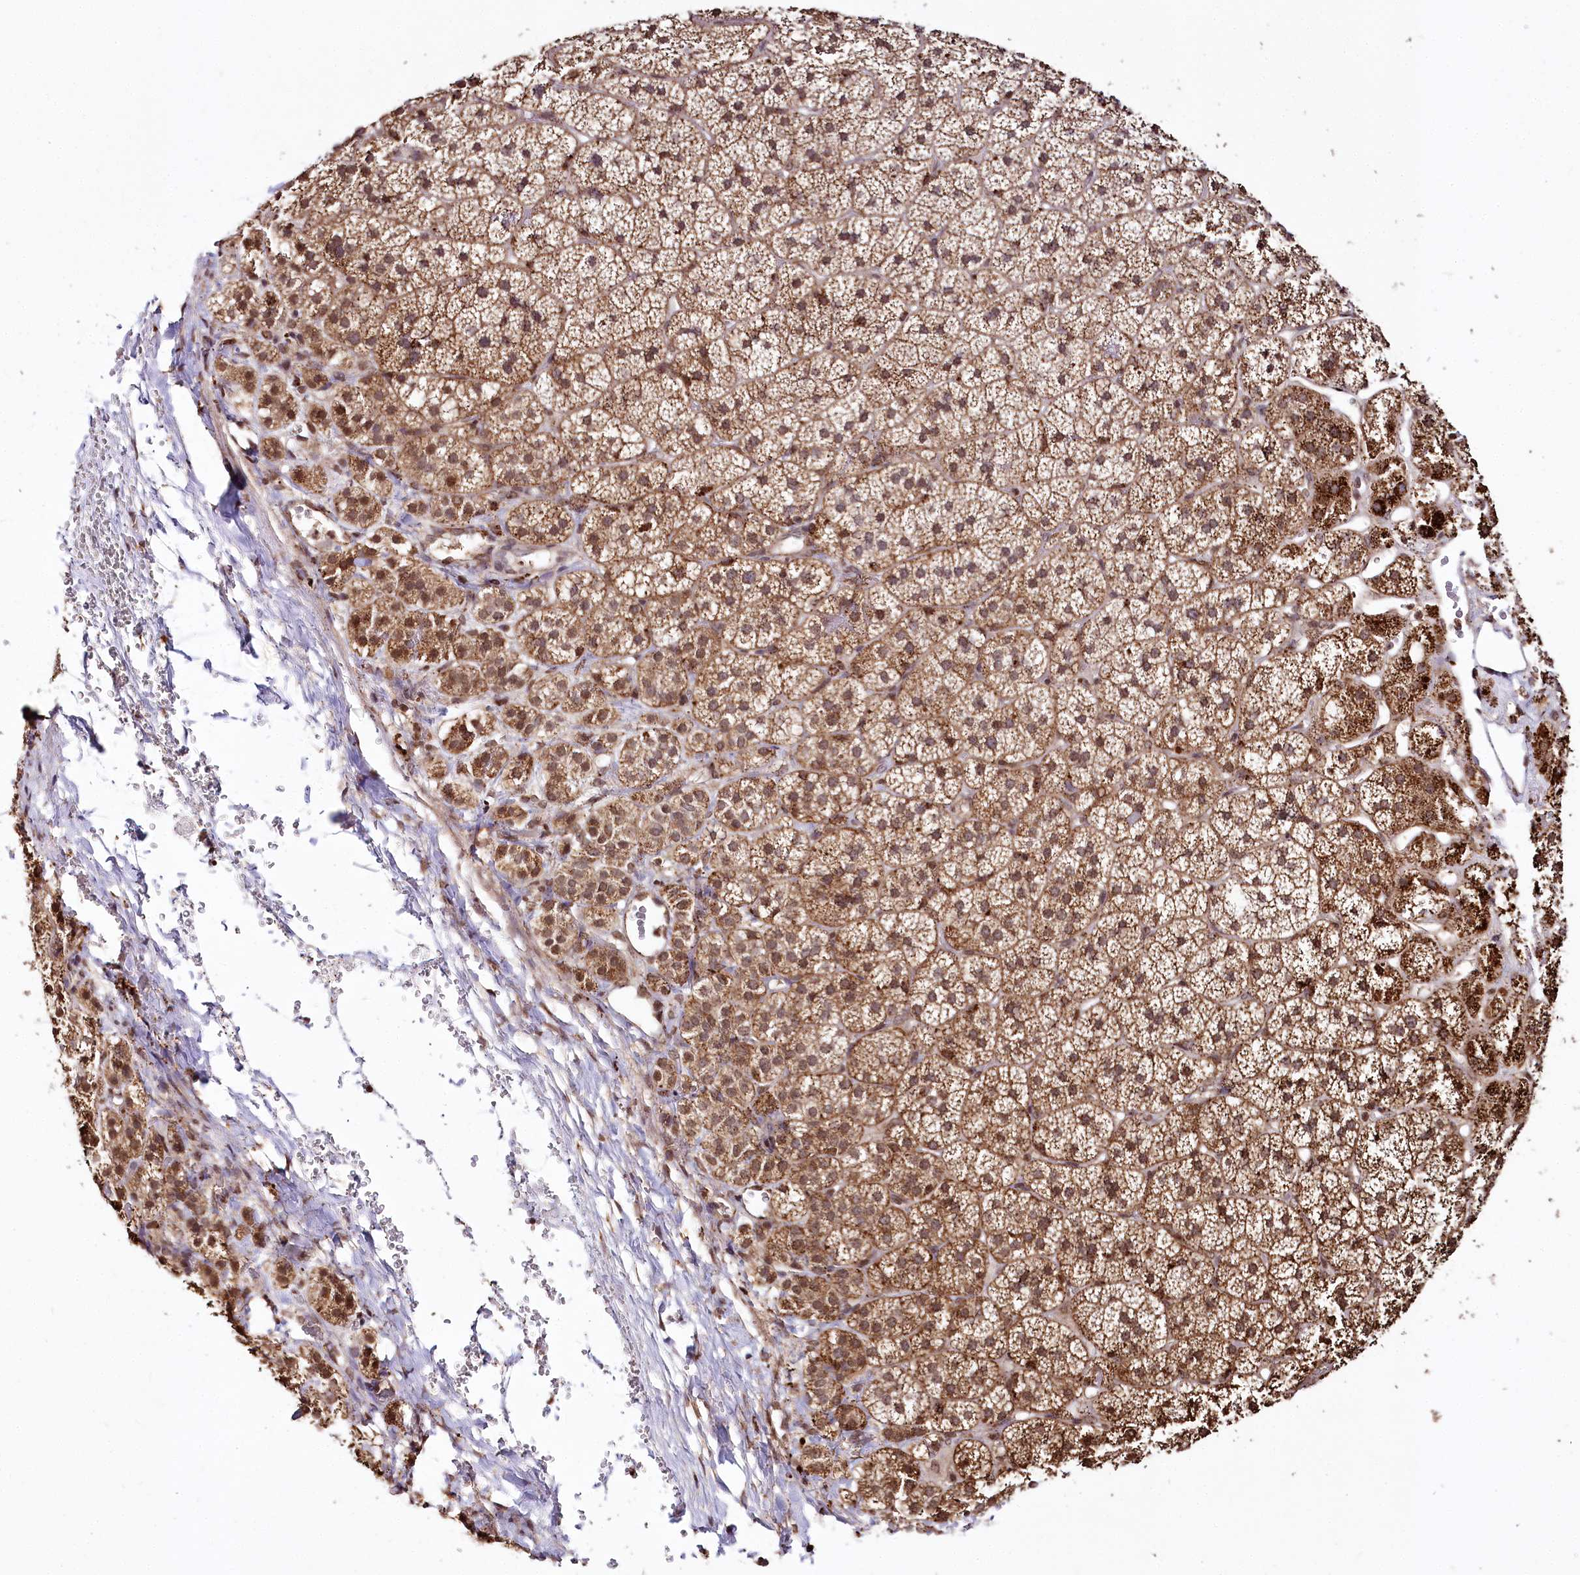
{"staining": {"intensity": "strong", "quantity": ">75%", "location": "cytoplasmic/membranous"}, "tissue": "adrenal gland", "cell_type": "Glandular cells", "image_type": "normal", "snomed": [{"axis": "morphology", "description": "Normal tissue, NOS"}, {"axis": "topography", "description": "Adrenal gland"}], "caption": "This histopathology image demonstrates benign adrenal gland stained with immunohistochemistry (IHC) to label a protein in brown. The cytoplasmic/membranous of glandular cells show strong positivity for the protein. Nuclei are counter-stained blue.", "gene": "HOXC8", "patient": {"sex": "female", "age": 44}}